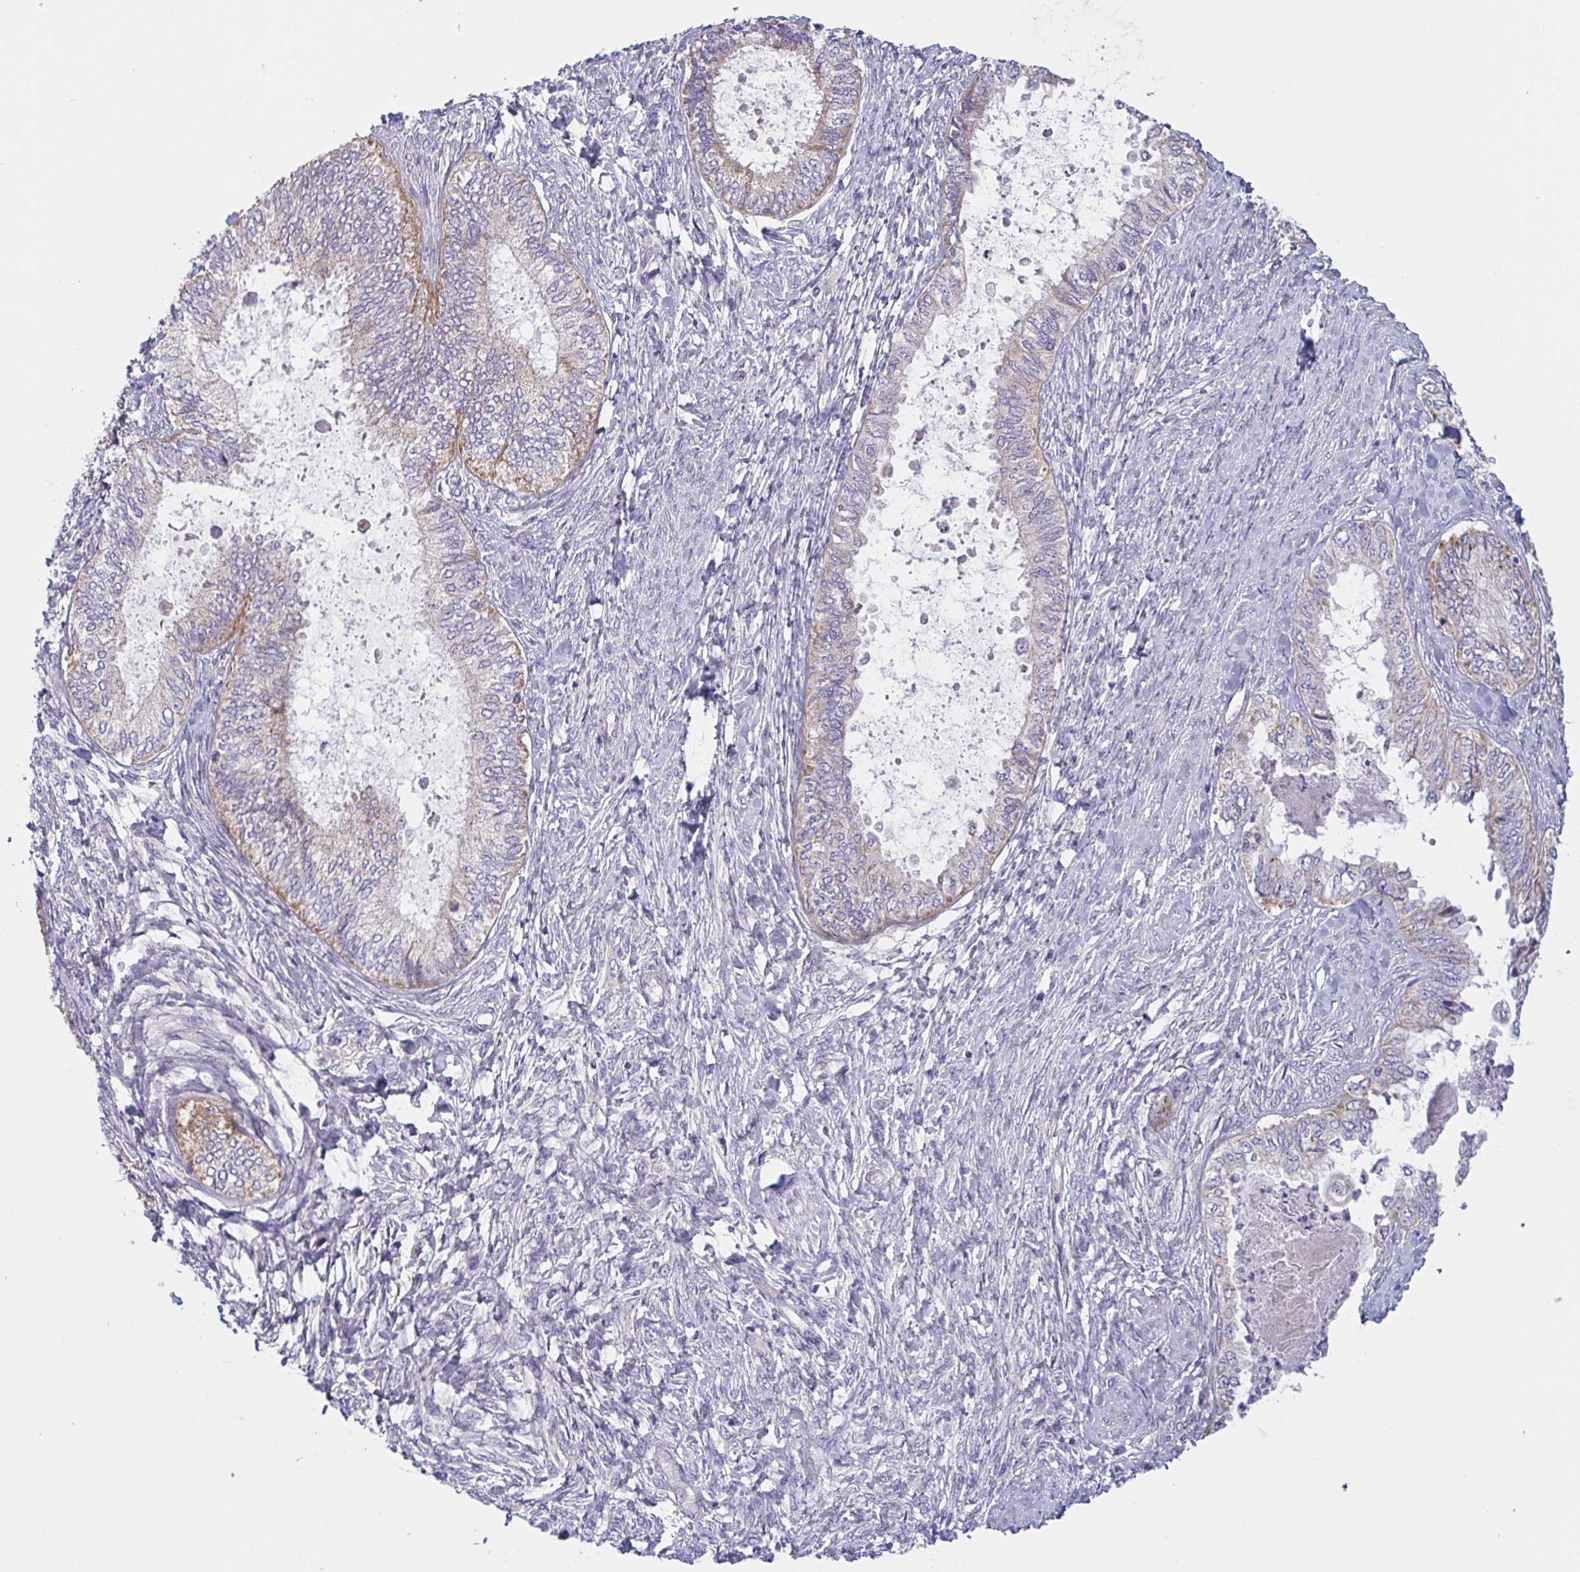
{"staining": {"intensity": "weak", "quantity": "25%-75%", "location": "cytoplasmic/membranous"}, "tissue": "ovarian cancer", "cell_type": "Tumor cells", "image_type": "cancer", "snomed": [{"axis": "morphology", "description": "Carcinoma, endometroid"}, {"axis": "topography", "description": "Ovary"}], "caption": "Immunohistochemical staining of human endometroid carcinoma (ovarian) demonstrates low levels of weak cytoplasmic/membranous staining in approximately 25%-75% of tumor cells.", "gene": "MRPS2", "patient": {"sex": "female", "age": 70}}